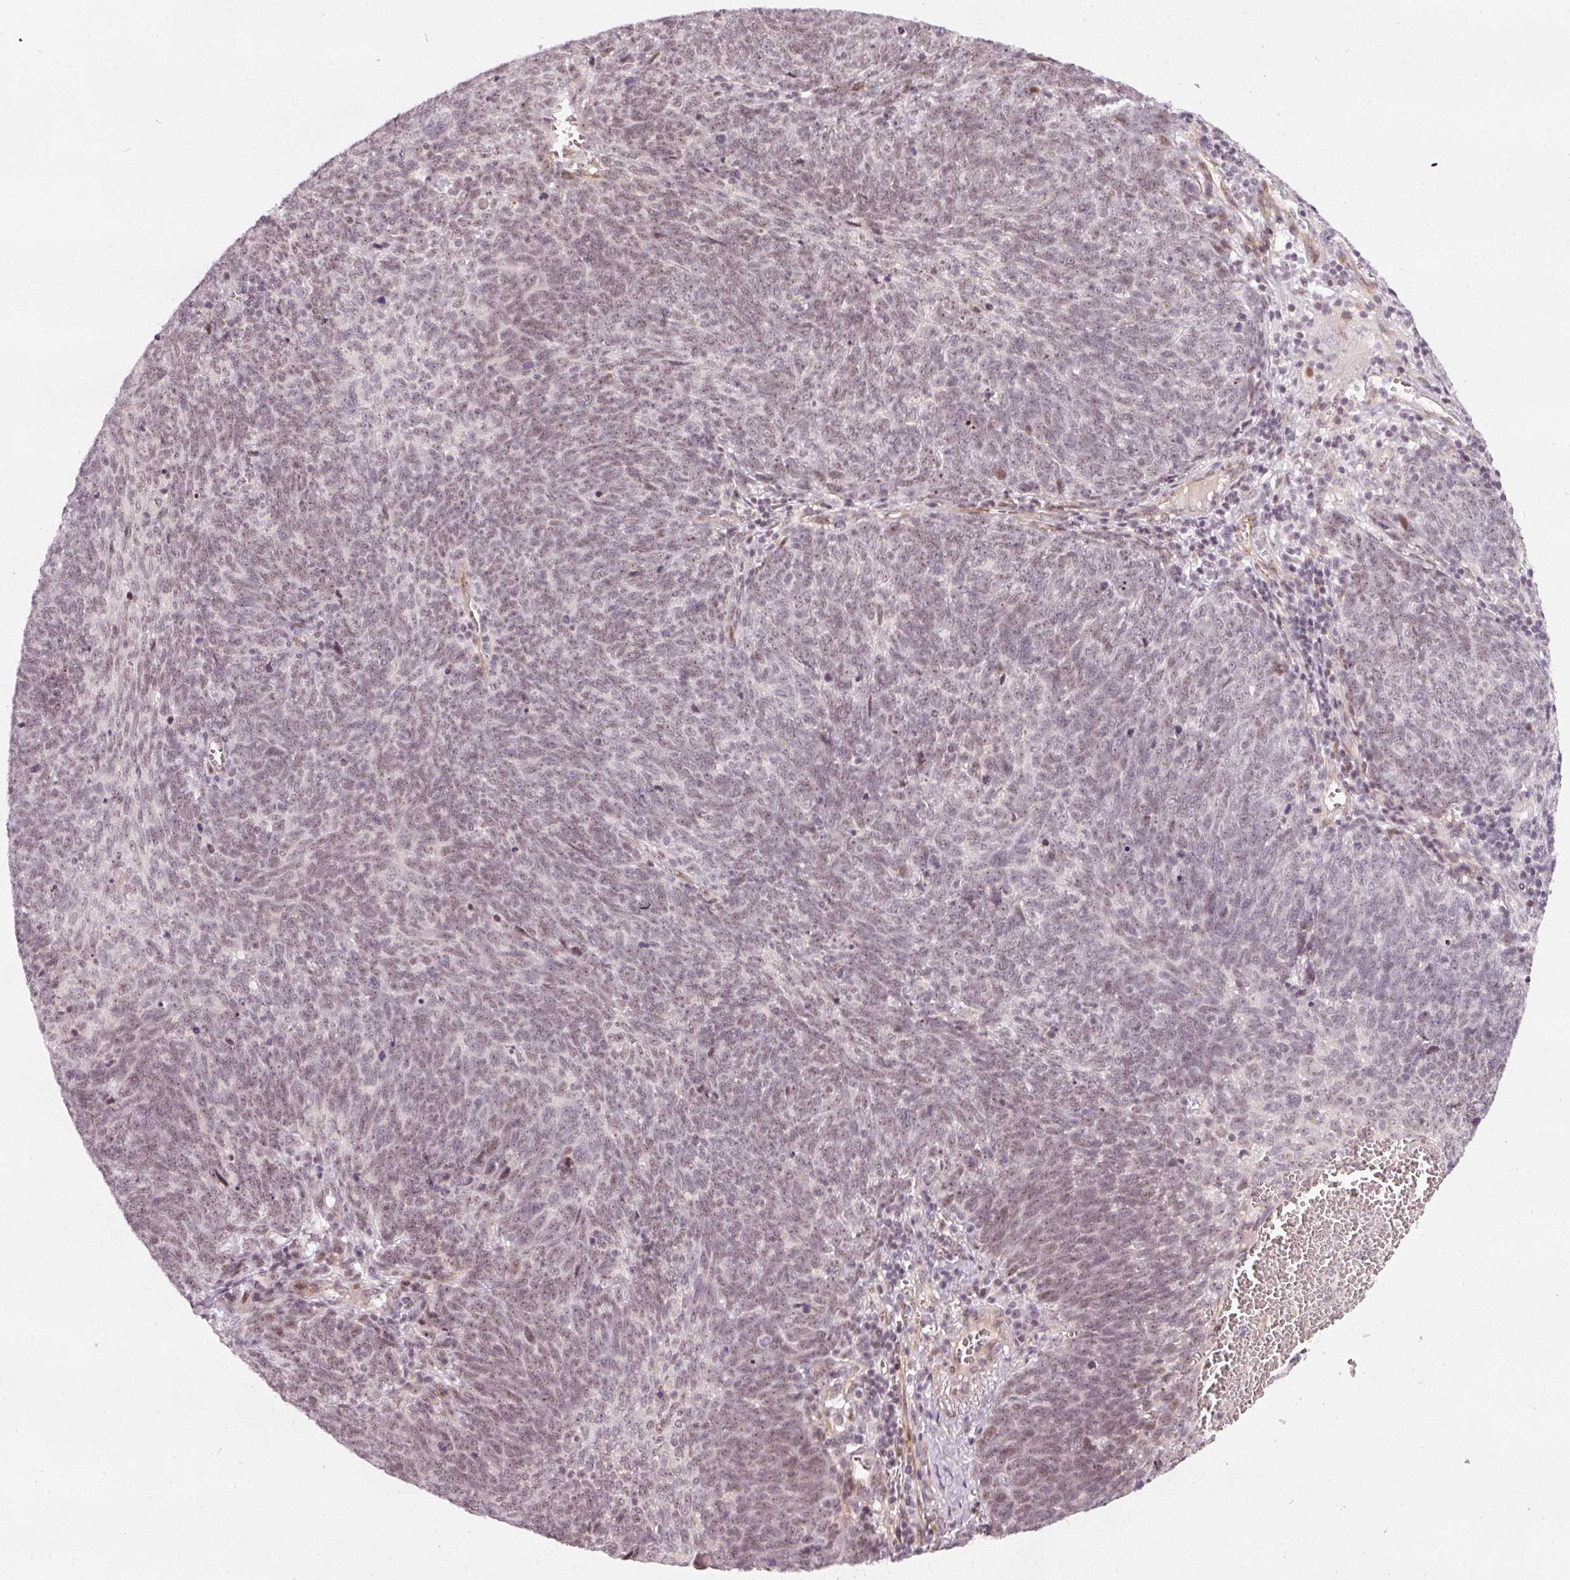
{"staining": {"intensity": "weak", "quantity": ">75%", "location": "nuclear"}, "tissue": "lung cancer", "cell_type": "Tumor cells", "image_type": "cancer", "snomed": [{"axis": "morphology", "description": "Squamous cell carcinoma, NOS"}, {"axis": "topography", "description": "Lung"}], "caption": "Human lung cancer (squamous cell carcinoma) stained with a protein marker reveals weak staining in tumor cells.", "gene": "MXRA8", "patient": {"sex": "female", "age": 72}}